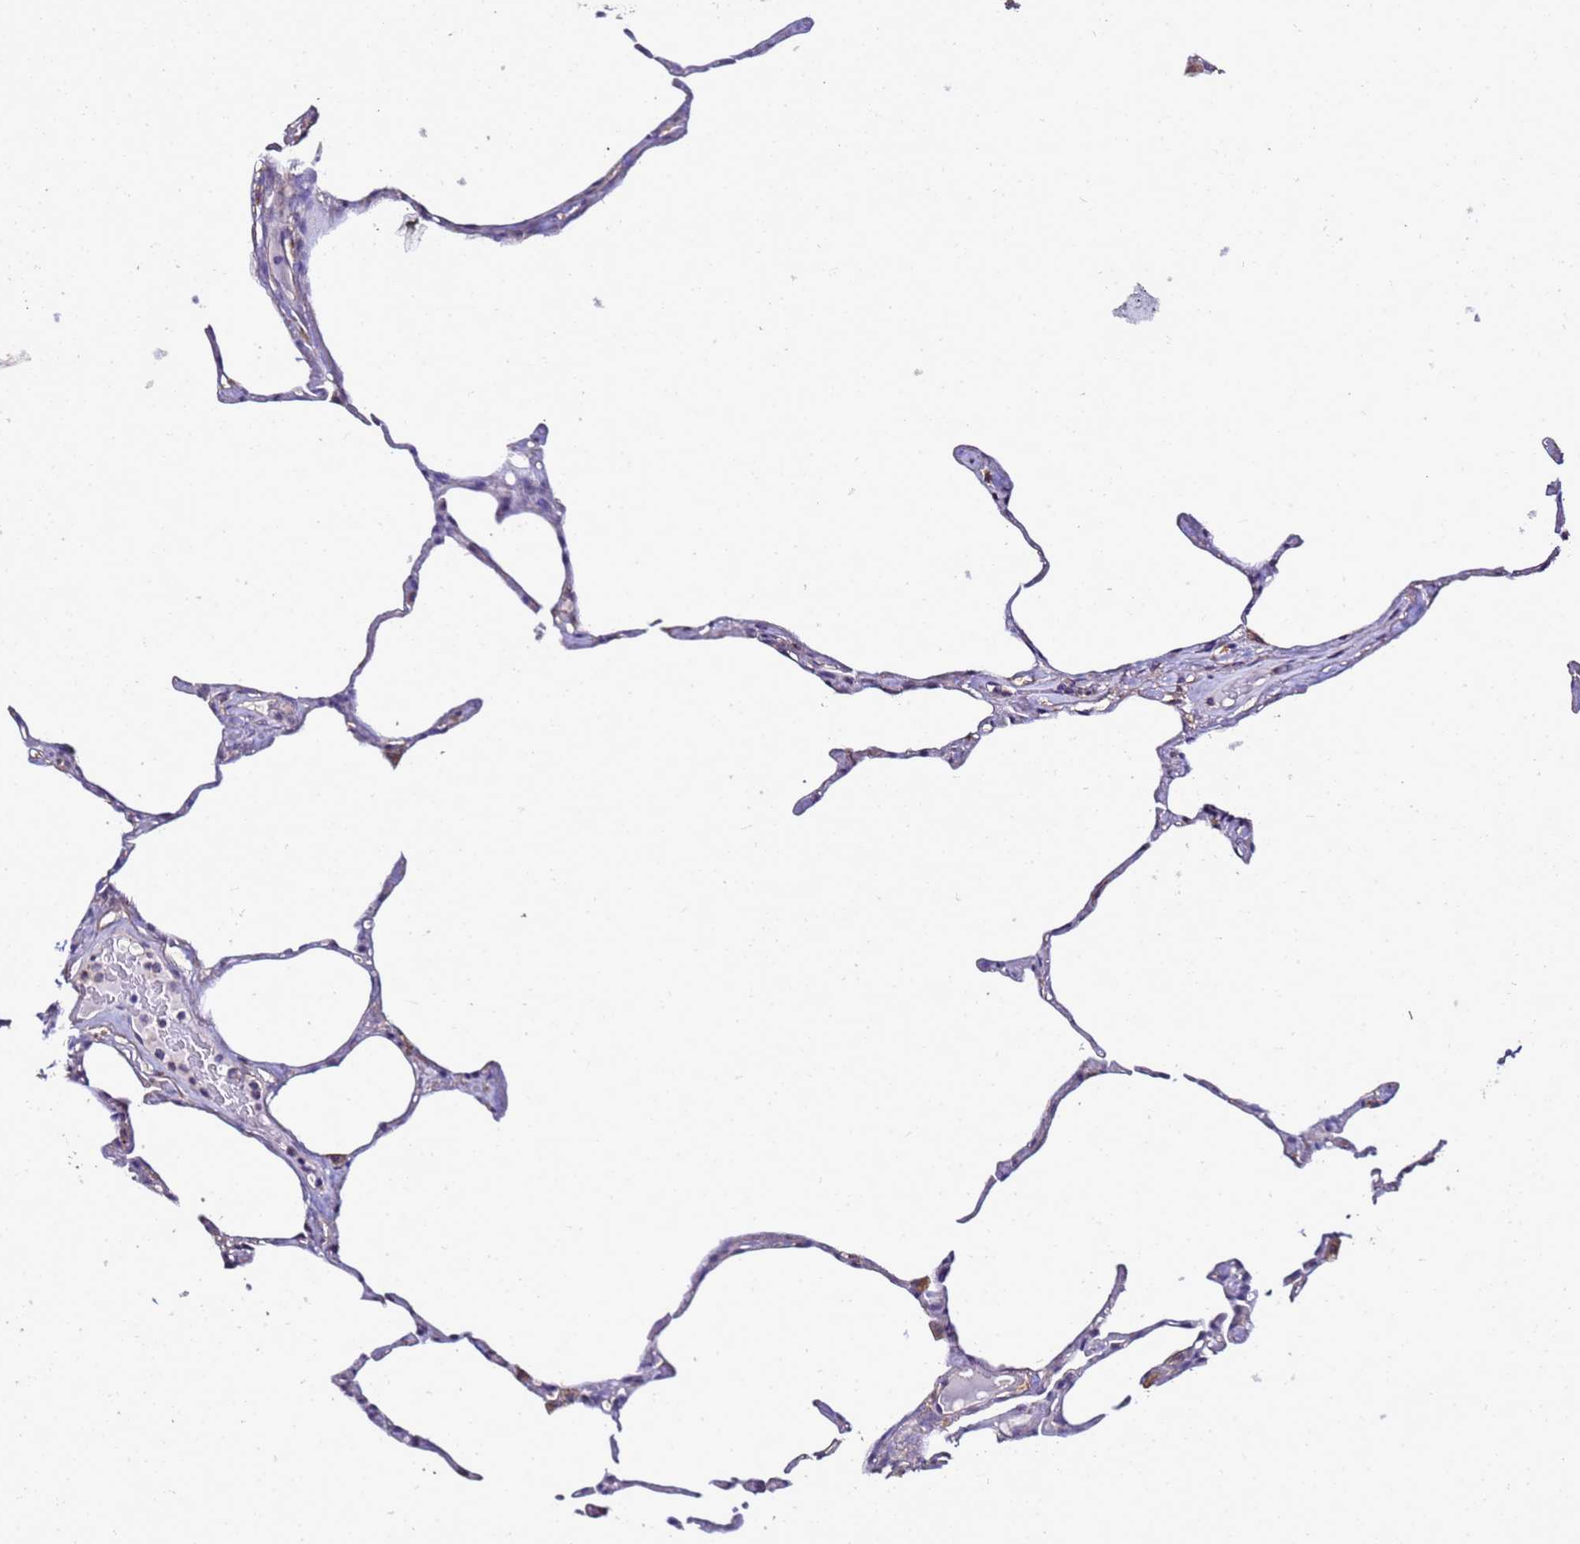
{"staining": {"intensity": "weak", "quantity": "<25%", "location": "cytoplasmic/membranous"}, "tissue": "lung", "cell_type": "Alveolar cells", "image_type": "normal", "snomed": [{"axis": "morphology", "description": "Normal tissue, NOS"}, {"axis": "topography", "description": "Lung"}], "caption": "IHC histopathology image of normal lung: human lung stained with DAB demonstrates no significant protein positivity in alveolar cells.", "gene": "ENOPH1", "patient": {"sex": "male", "age": 65}}